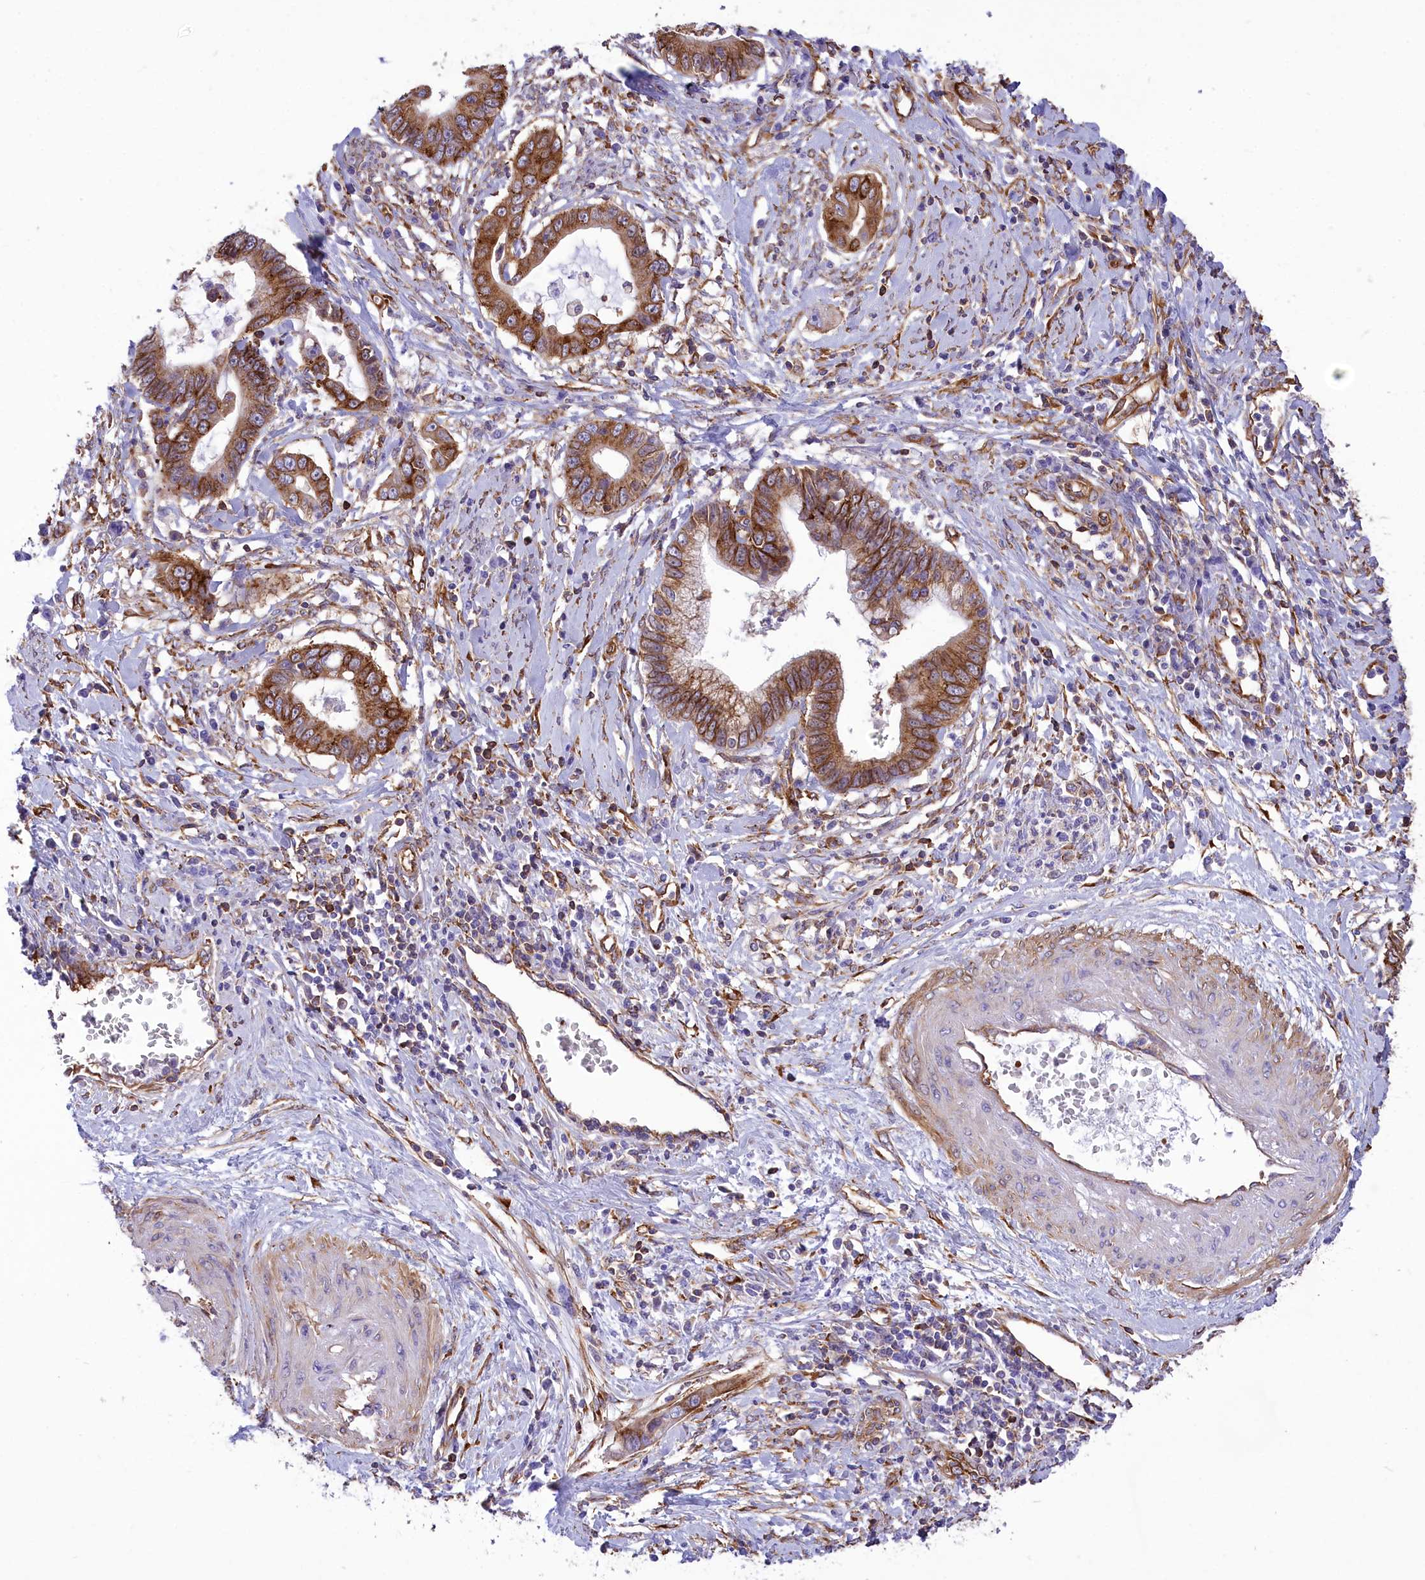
{"staining": {"intensity": "moderate", "quantity": ">75%", "location": "cytoplasmic/membranous"}, "tissue": "cervical cancer", "cell_type": "Tumor cells", "image_type": "cancer", "snomed": [{"axis": "morphology", "description": "Adenocarcinoma, NOS"}, {"axis": "topography", "description": "Cervix"}], "caption": "Adenocarcinoma (cervical) stained with IHC exhibits moderate cytoplasmic/membranous expression in about >75% of tumor cells.", "gene": "SEPTIN9", "patient": {"sex": "female", "age": 44}}